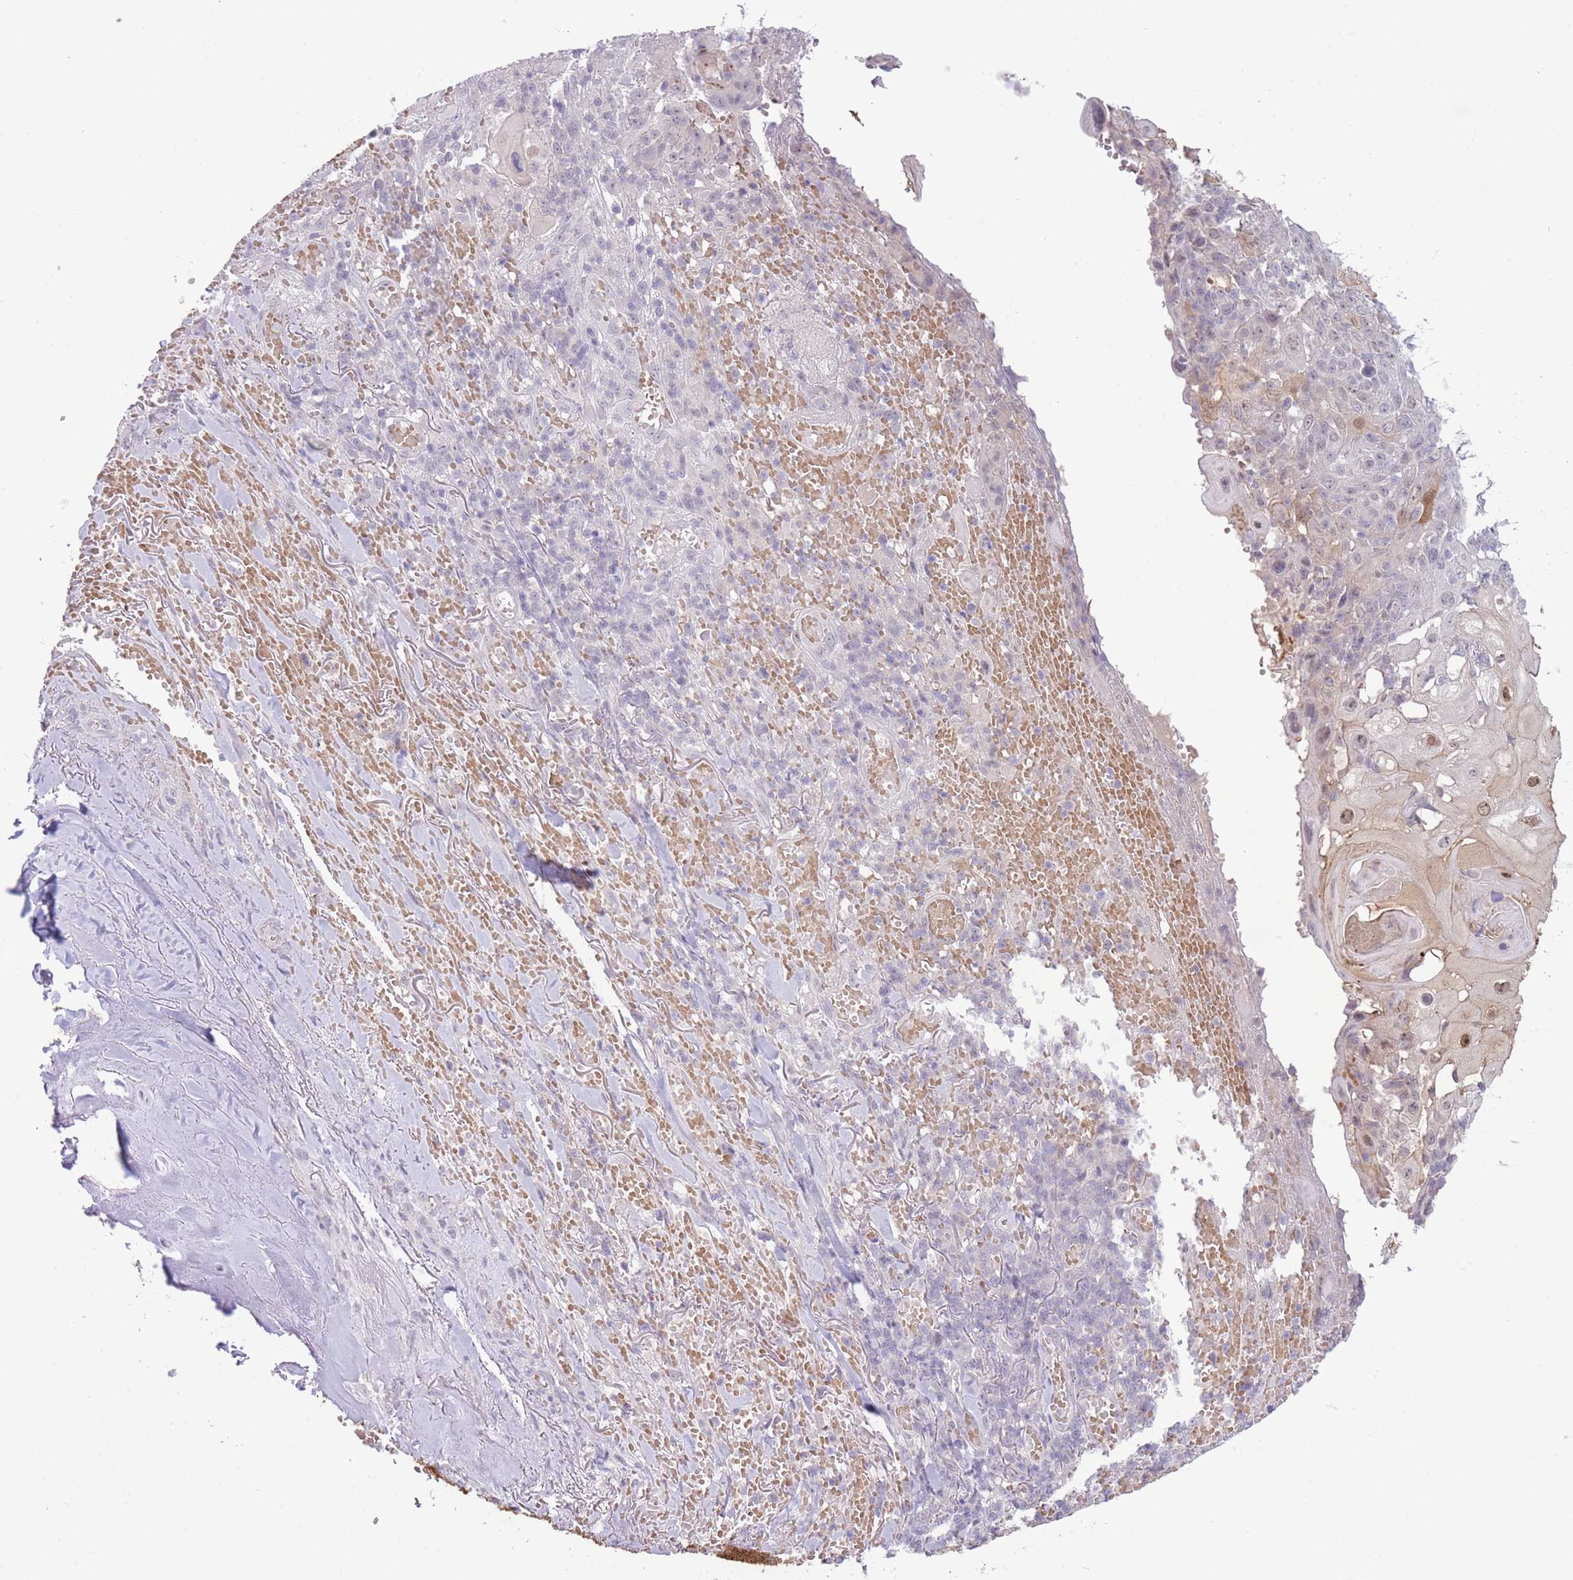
{"staining": {"intensity": "negative", "quantity": "none", "location": "none"}, "tissue": "skin cancer", "cell_type": "Tumor cells", "image_type": "cancer", "snomed": [{"axis": "morphology", "description": "Normal tissue, NOS"}, {"axis": "morphology", "description": "Squamous cell carcinoma, NOS"}, {"axis": "topography", "description": "Skin"}, {"axis": "topography", "description": "Cartilage tissue"}], "caption": "Human skin squamous cell carcinoma stained for a protein using immunohistochemistry (IHC) exhibits no staining in tumor cells.", "gene": "FBXO46", "patient": {"sex": "female", "age": 79}}